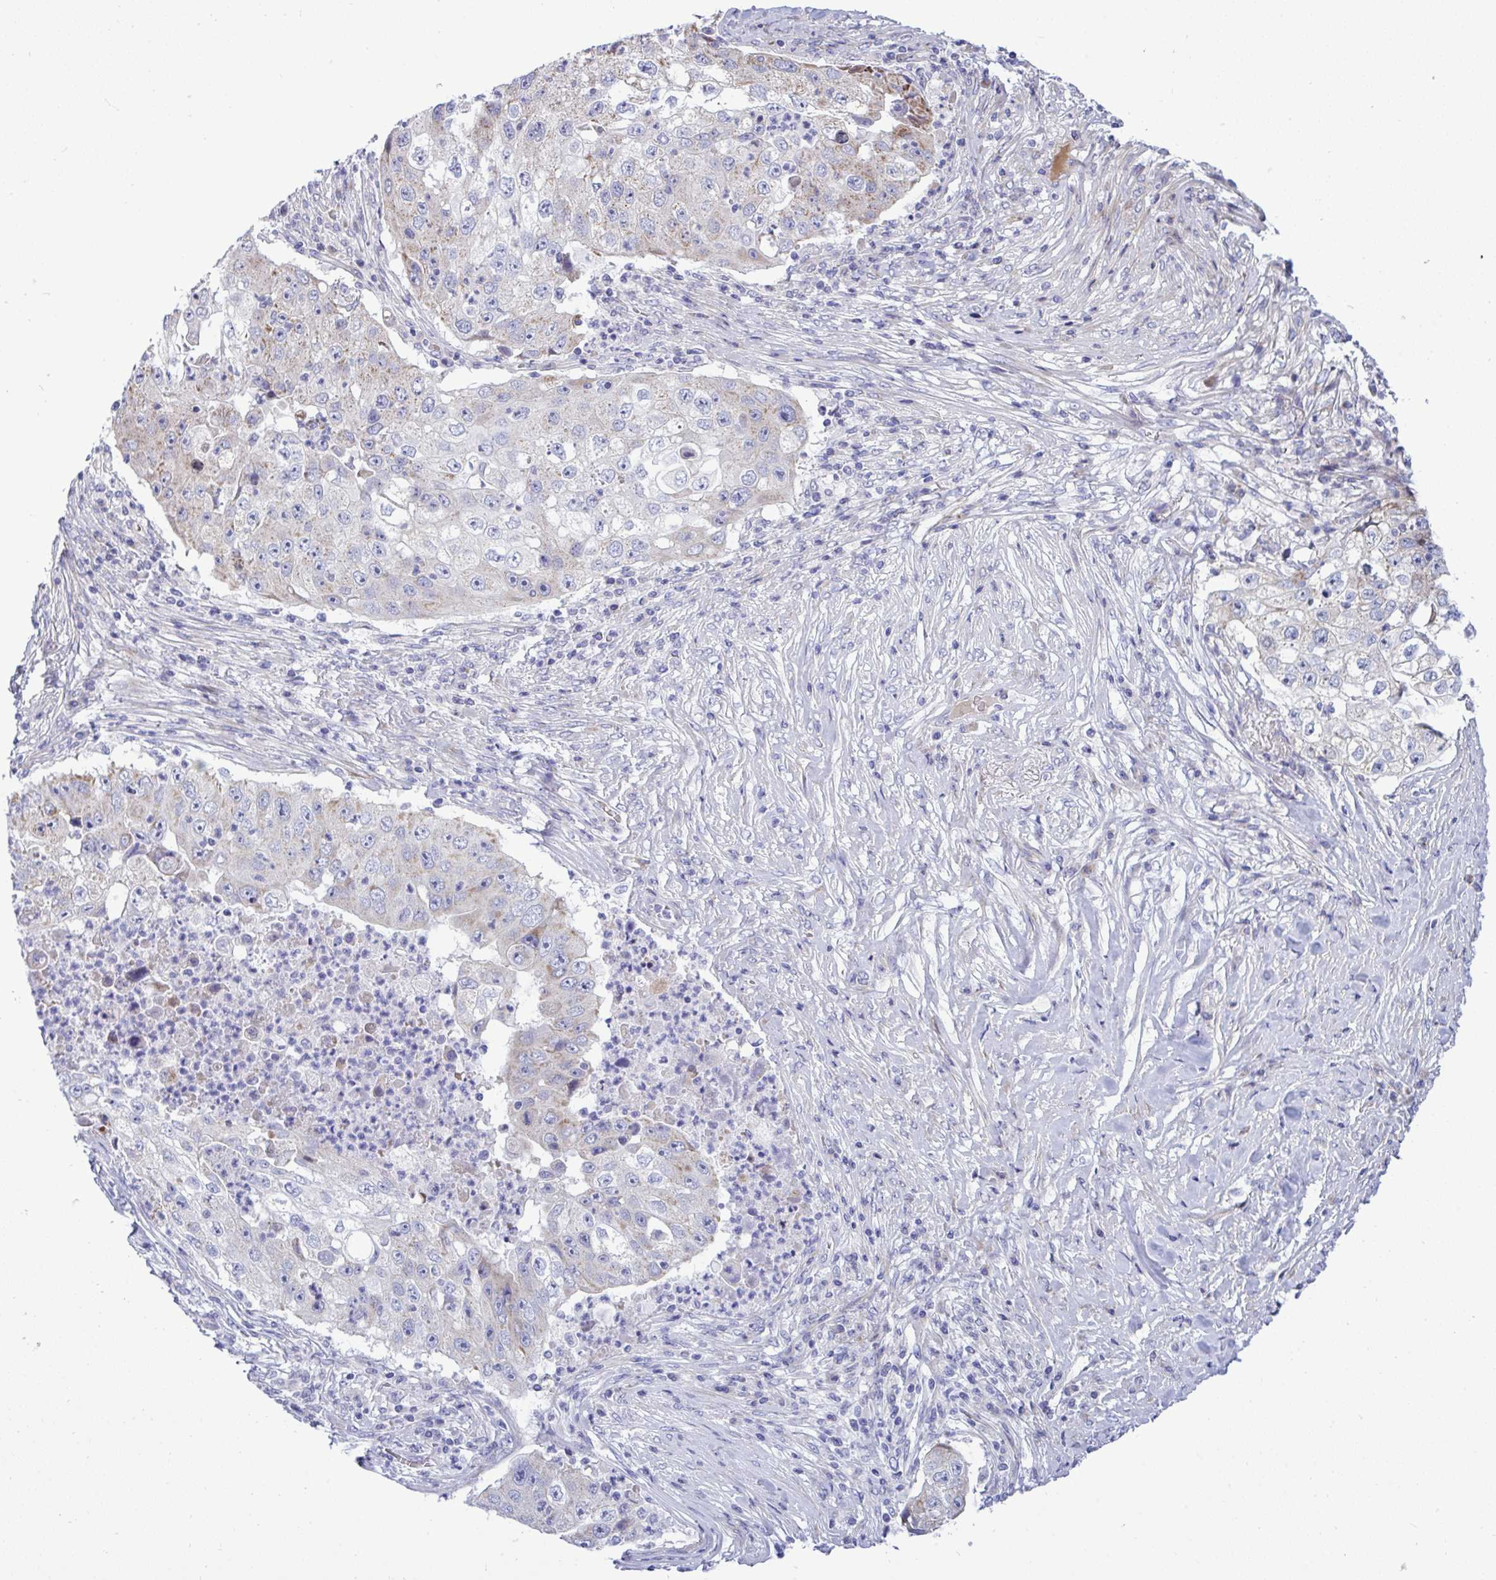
{"staining": {"intensity": "weak", "quantity": "25%-75%", "location": "cytoplasmic/membranous"}, "tissue": "lung cancer", "cell_type": "Tumor cells", "image_type": "cancer", "snomed": [{"axis": "morphology", "description": "Squamous cell carcinoma, NOS"}, {"axis": "topography", "description": "Lung"}], "caption": "An immunohistochemistry image of neoplastic tissue is shown. Protein staining in brown labels weak cytoplasmic/membranous positivity in squamous cell carcinoma (lung) within tumor cells.", "gene": "NTN1", "patient": {"sex": "male", "age": 64}}